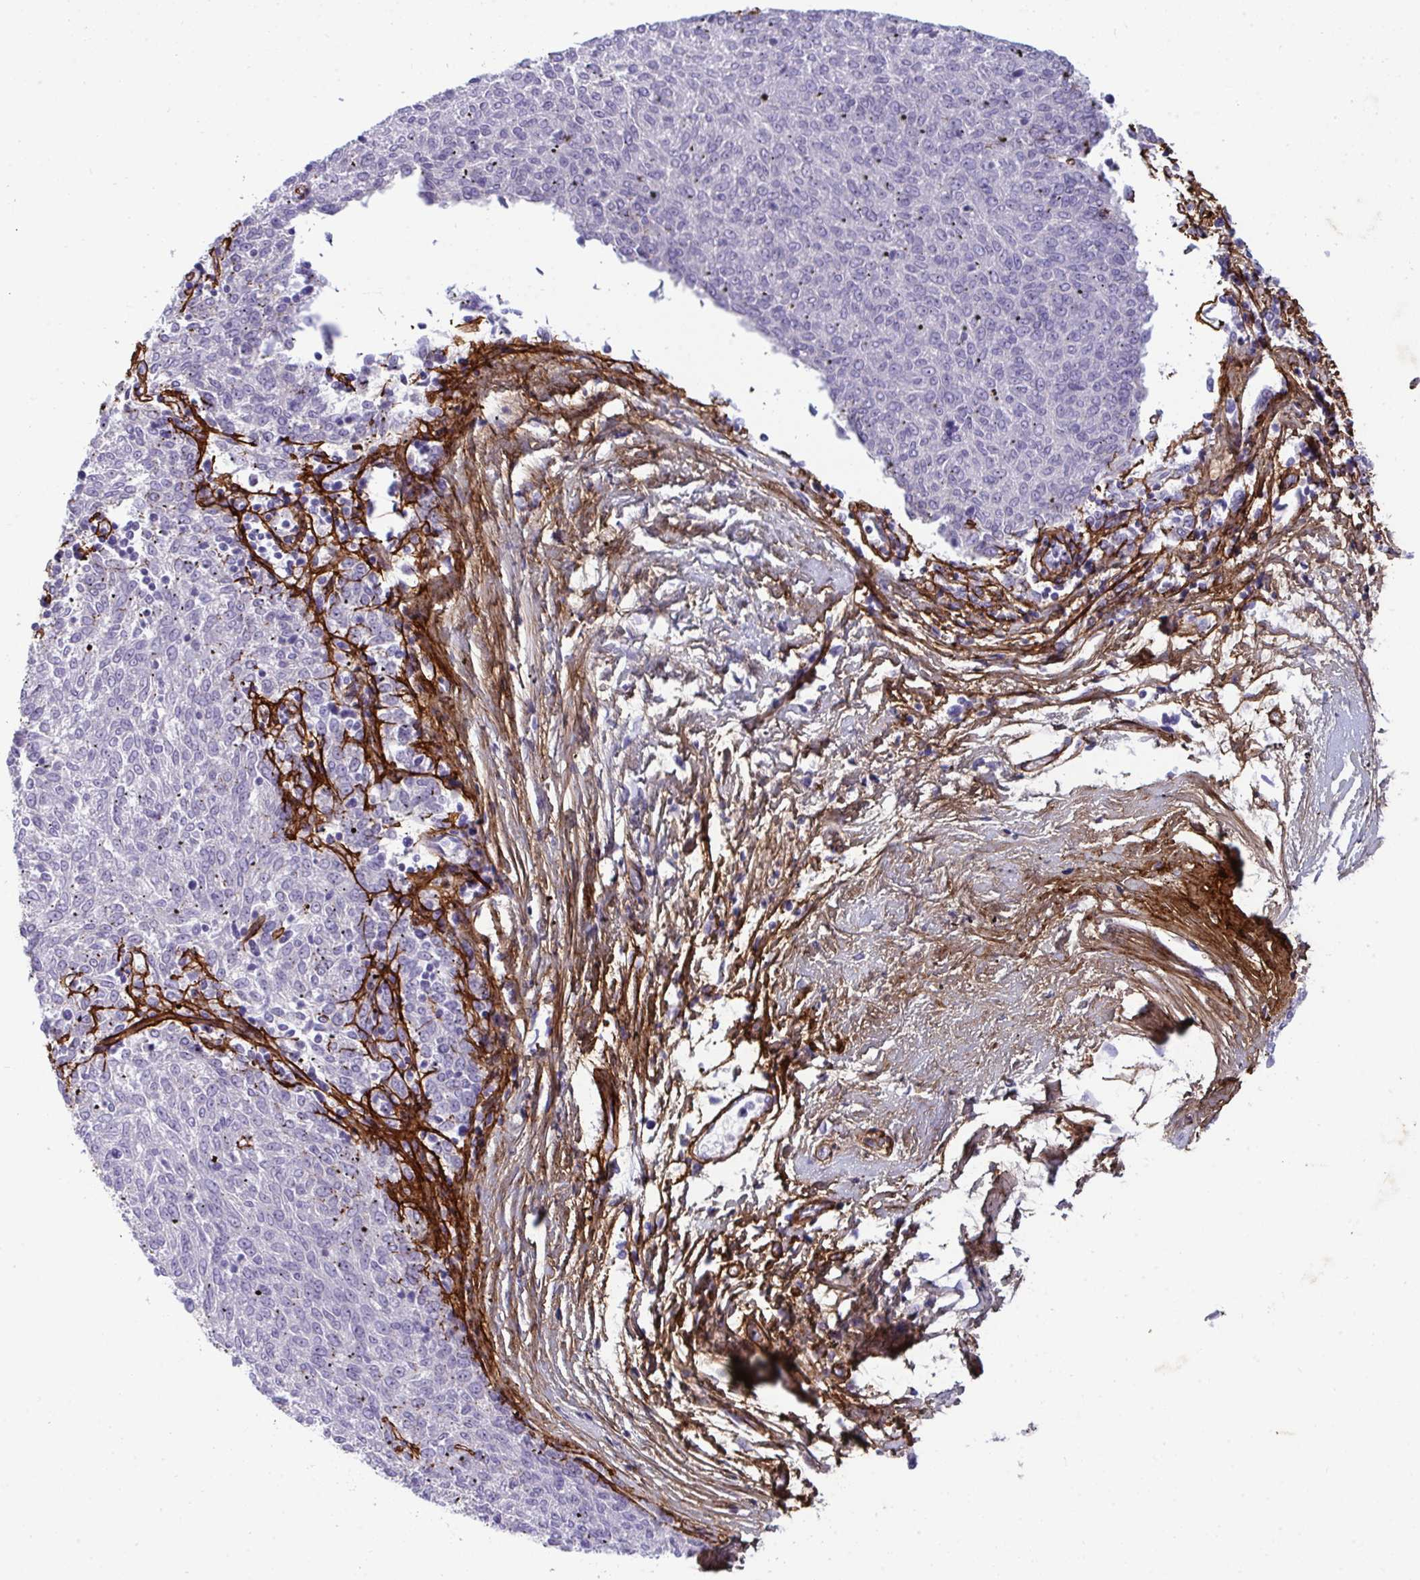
{"staining": {"intensity": "negative", "quantity": "none", "location": "none"}, "tissue": "melanoma", "cell_type": "Tumor cells", "image_type": "cancer", "snomed": [{"axis": "morphology", "description": "Malignant melanoma, NOS"}, {"axis": "topography", "description": "Skin"}], "caption": "Melanoma was stained to show a protein in brown. There is no significant expression in tumor cells. (DAB immunohistochemistry (IHC), high magnification).", "gene": "LHFPL6", "patient": {"sex": "female", "age": 72}}